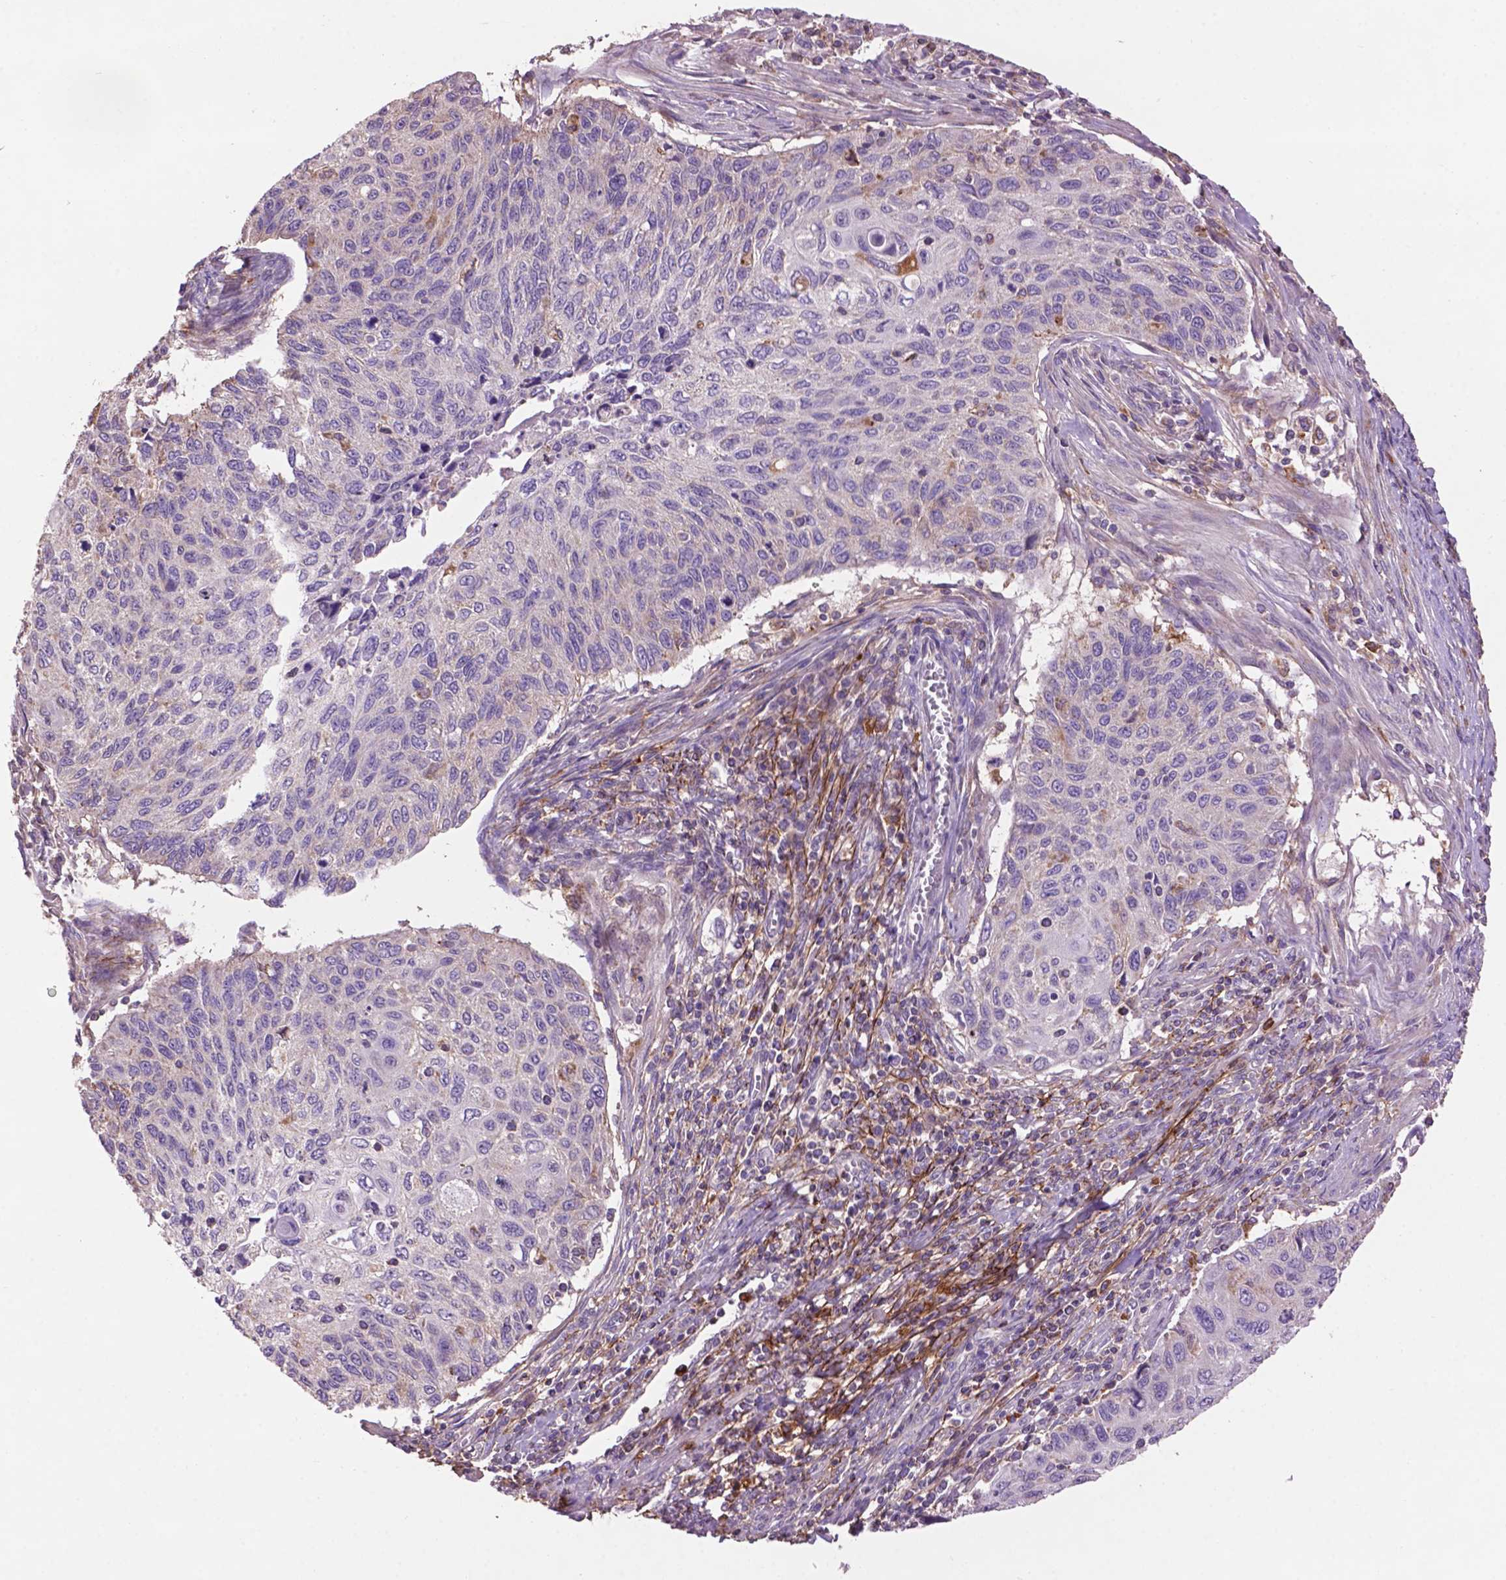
{"staining": {"intensity": "negative", "quantity": "none", "location": "none"}, "tissue": "cervical cancer", "cell_type": "Tumor cells", "image_type": "cancer", "snomed": [{"axis": "morphology", "description": "Squamous cell carcinoma, NOS"}, {"axis": "topography", "description": "Cervix"}], "caption": "Cervical cancer was stained to show a protein in brown. There is no significant staining in tumor cells.", "gene": "LRRC3C", "patient": {"sex": "female", "age": 70}}